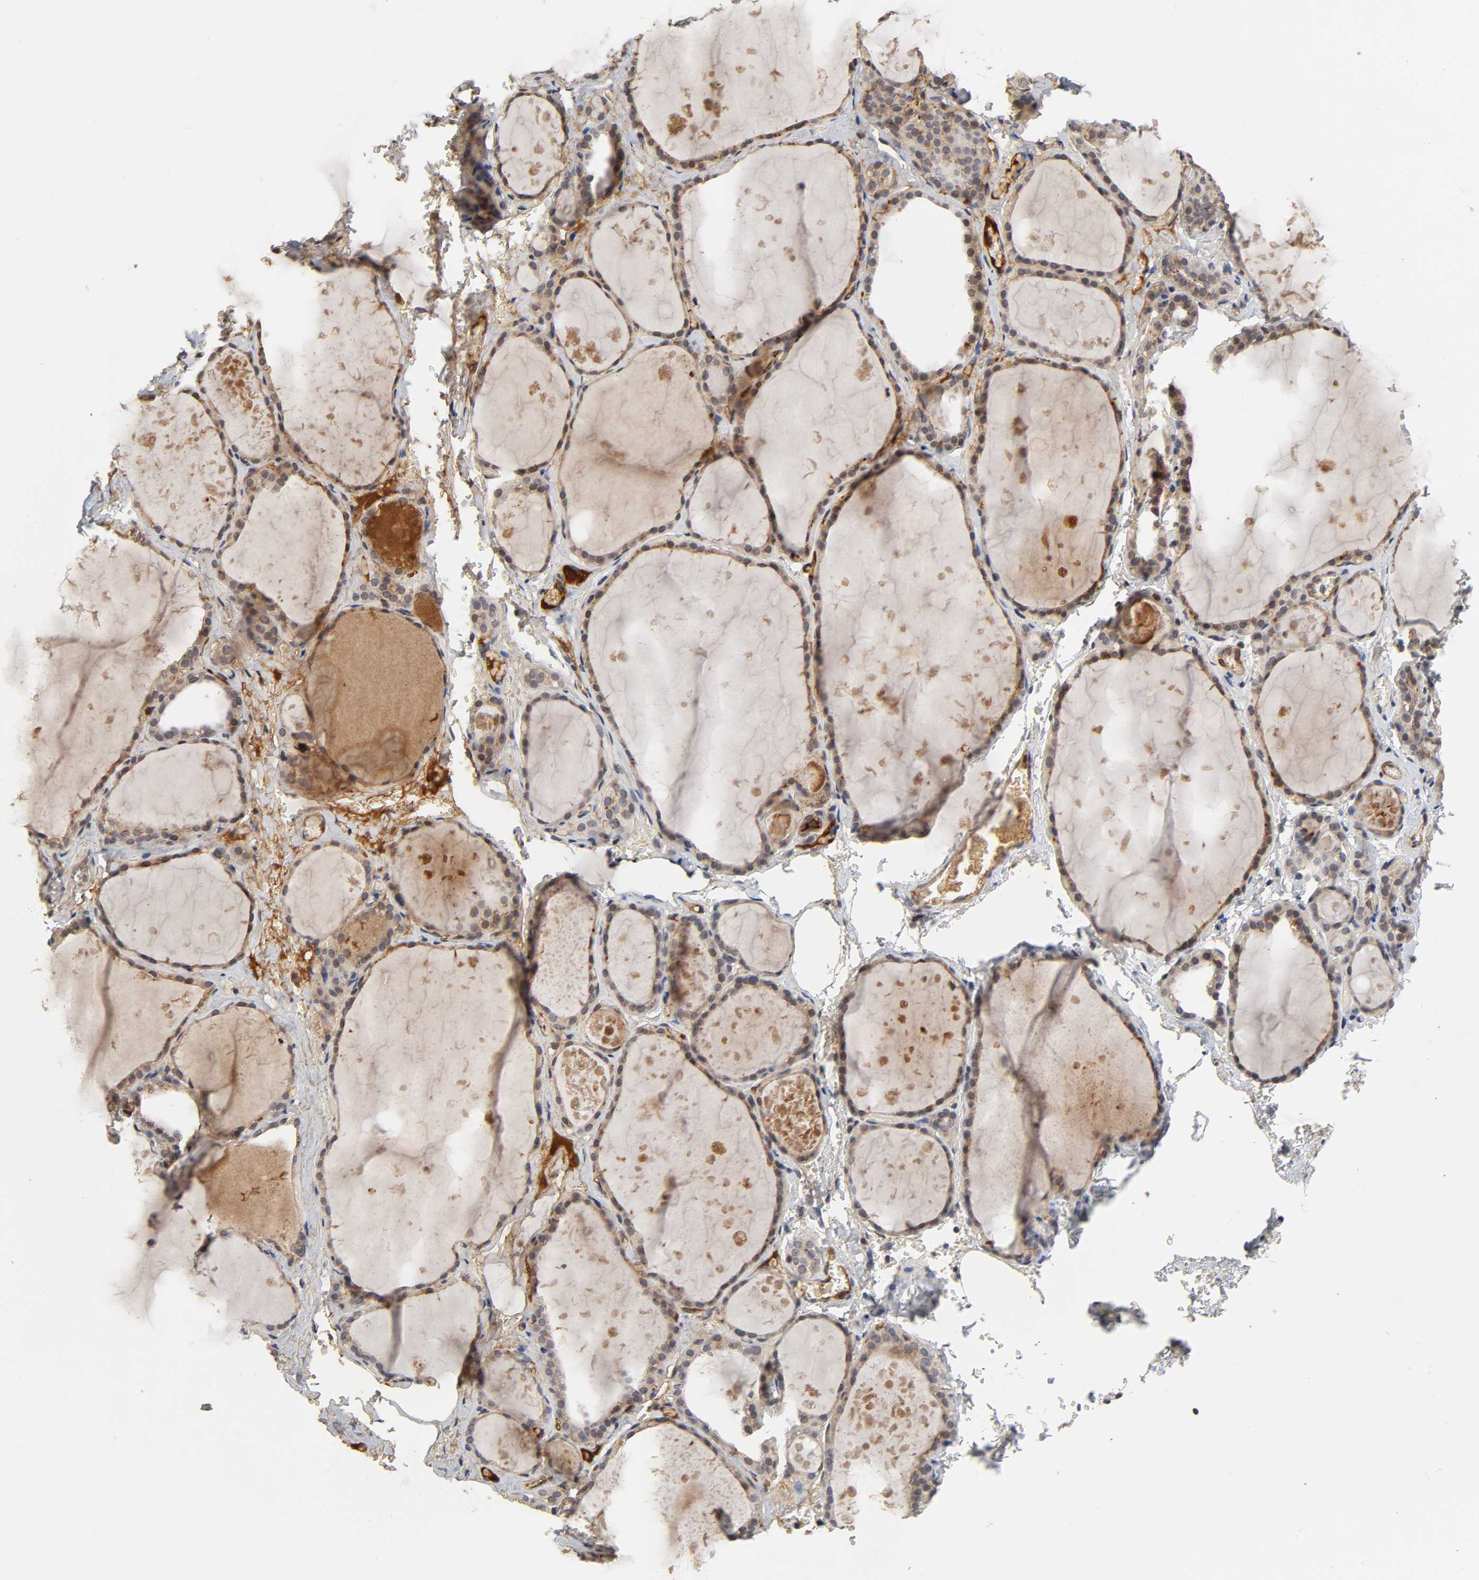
{"staining": {"intensity": "strong", "quantity": ">75%", "location": "cytoplasmic/membranous,nuclear"}, "tissue": "thyroid gland", "cell_type": "Glandular cells", "image_type": "normal", "snomed": [{"axis": "morphology", "description": "Normal tissue, NOS"}, {"axis": "topography", "description": "Thyroid gland"}], "caption": "The micrograph exhibits a brown stain indicating the presence of a protein in the cytoplasmic/membranous,nuclear of glandular cells in thyroid gland.", "gene": "CPN2", "patient": {"sex": "male", "age": 61}}